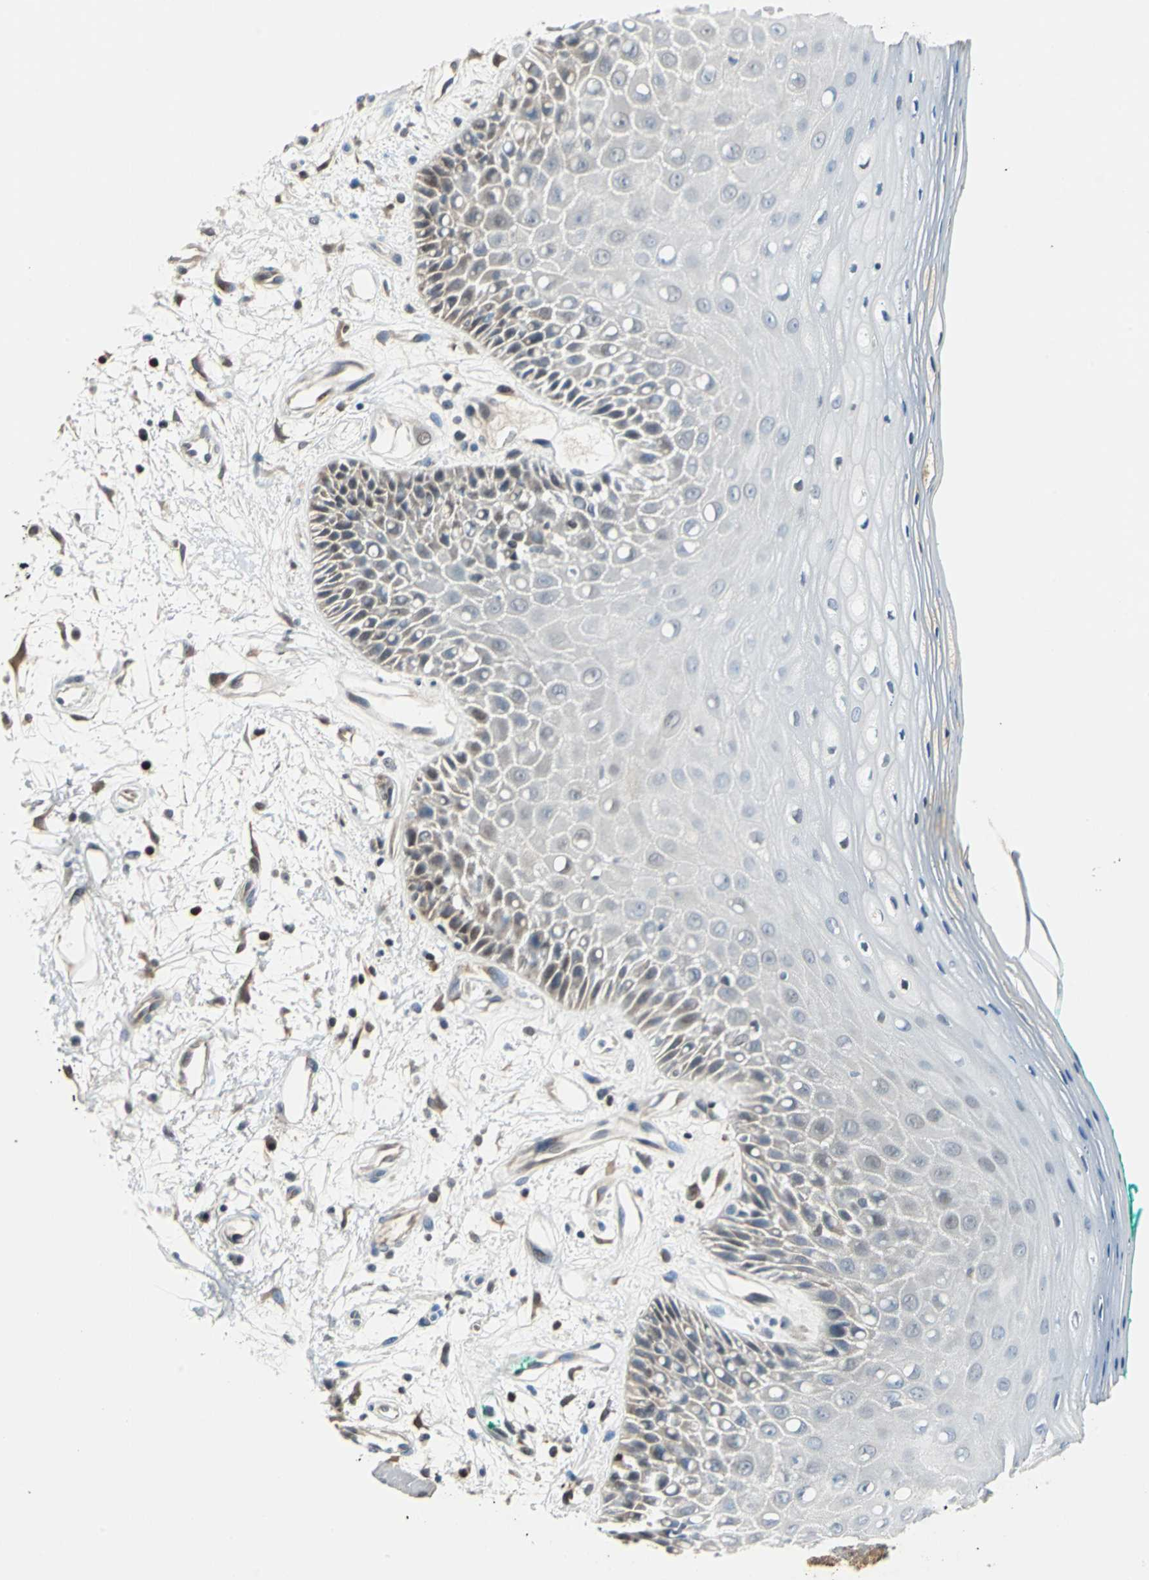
{"staining": {"intensity": "weak", "quantity": "25%-75%", "location": "cytoplasmic/membranous"}, "tissue": "oral mucosa", "cell_type": "Squamous epithelial cells", "image_type": "normal", "snomed": [{"axis": "morphology", "description": "Normal tissue, NOS"}, {"axis": "morphology", "description": "Squamous cell carcinoma, NOS"}, {"axis": "topography", "description": "Skeletal muscle"}, {"axis": "topography", "description": "Oral tissue"}, {"axis": "topography", "description": "Head-Neck"}], "caption": "A brown stain shows weak cytoplasmic/membranous expression of a protein in squamous epithelial cells of normal oral mucosa.", "gene": "PSME1", "patient": {"sex": "female", "age": 84}}